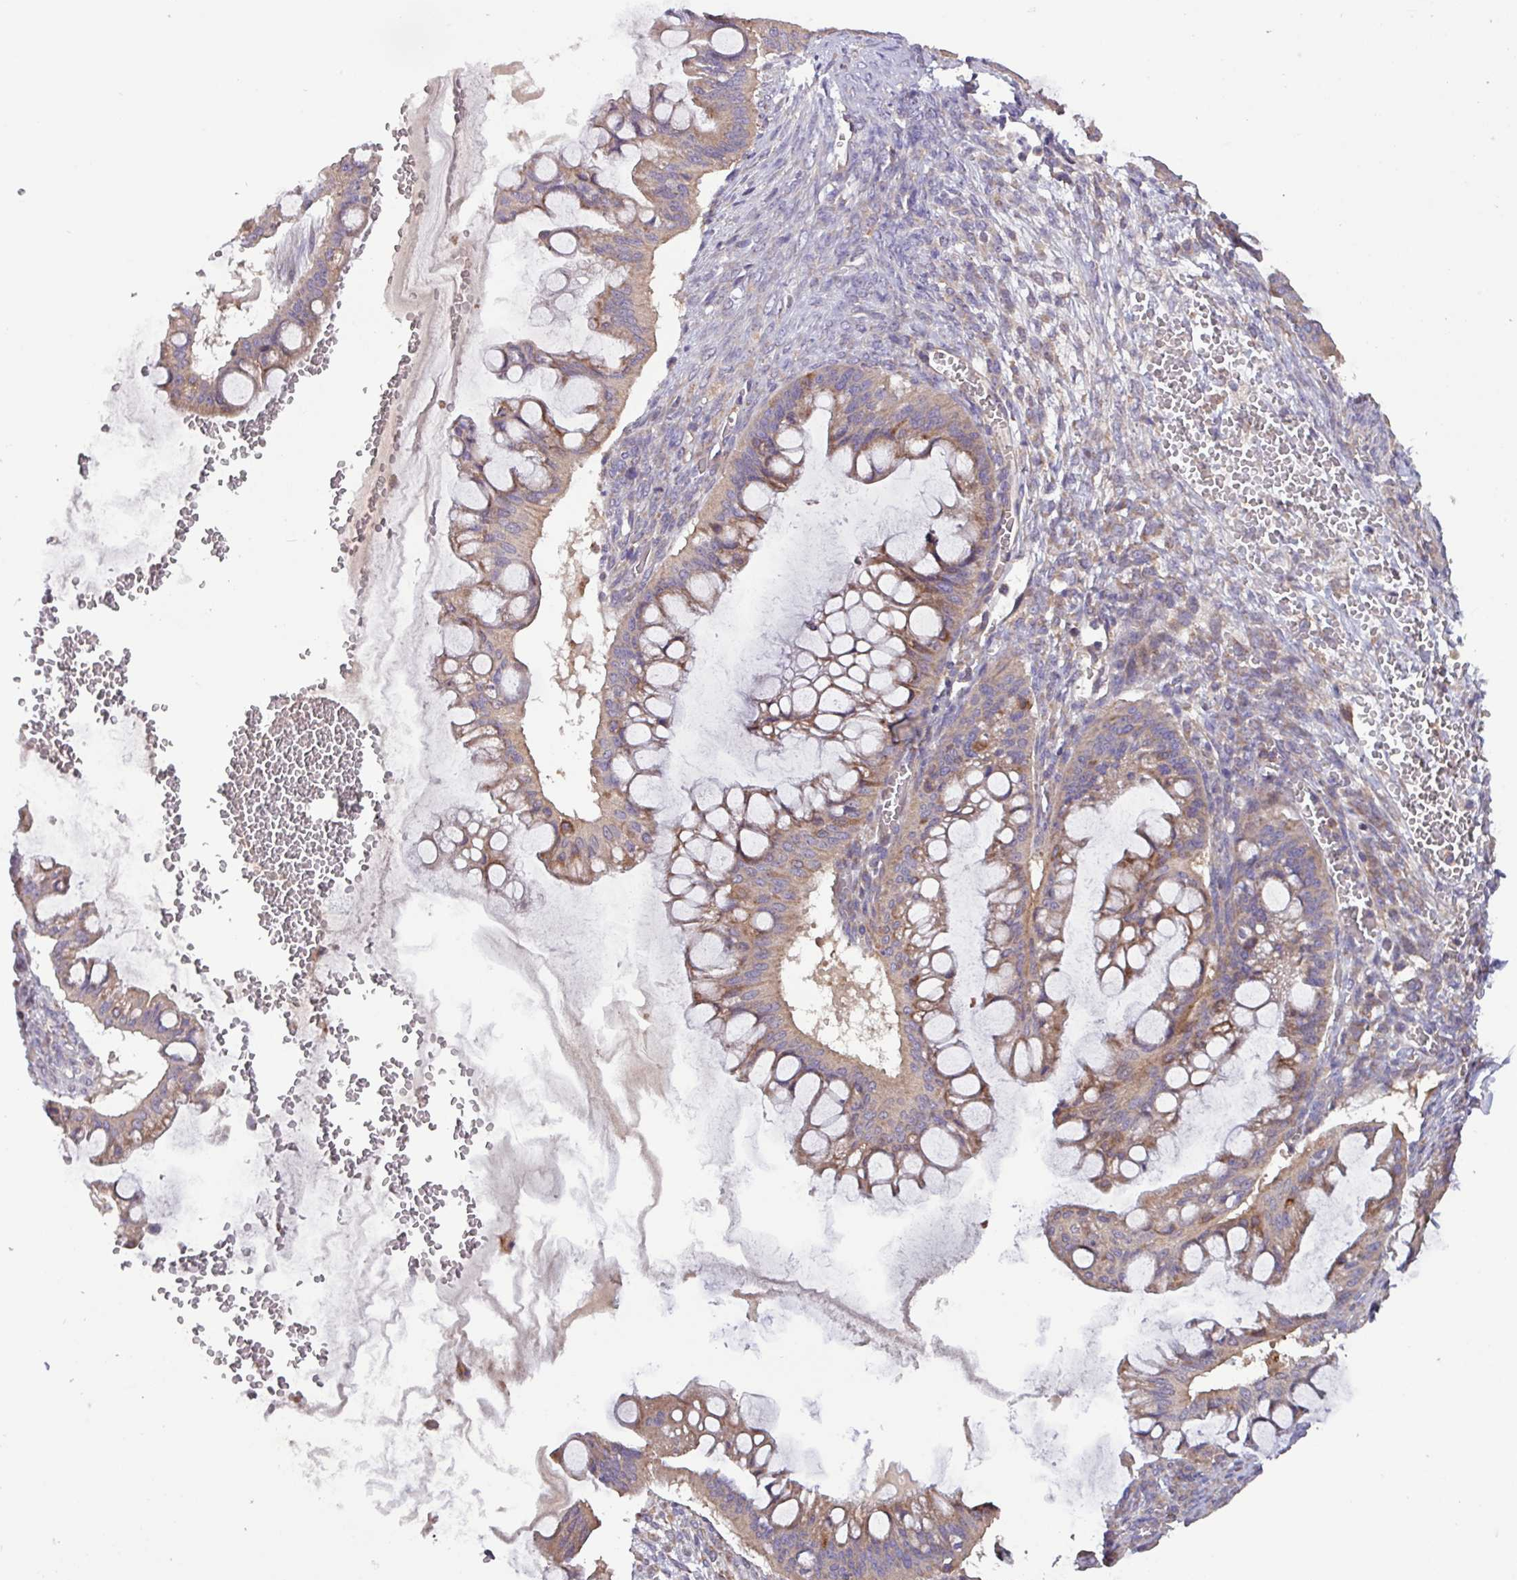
{"staining": {"intensity": "weak", "quantity": ">75%", "location": "cytoplasmic/membranous"}, "tissue": "ovarian cancer", "cell_type": "Tumor cells", "image_type": "cancer", "snomed": [{"axis": "morphology", "description": "Cystadenocarcinoma, mucinous, NOS"}, {"axis": "topography", "description": "Ovary"}], "caption": "Tumor cells demonstrate weak cytoplasmic/membranous positivity in about >75% of cells in ovarian cancer.", "gene": "PTPRQ", "patient": {"sex": "female", "age": 73}}